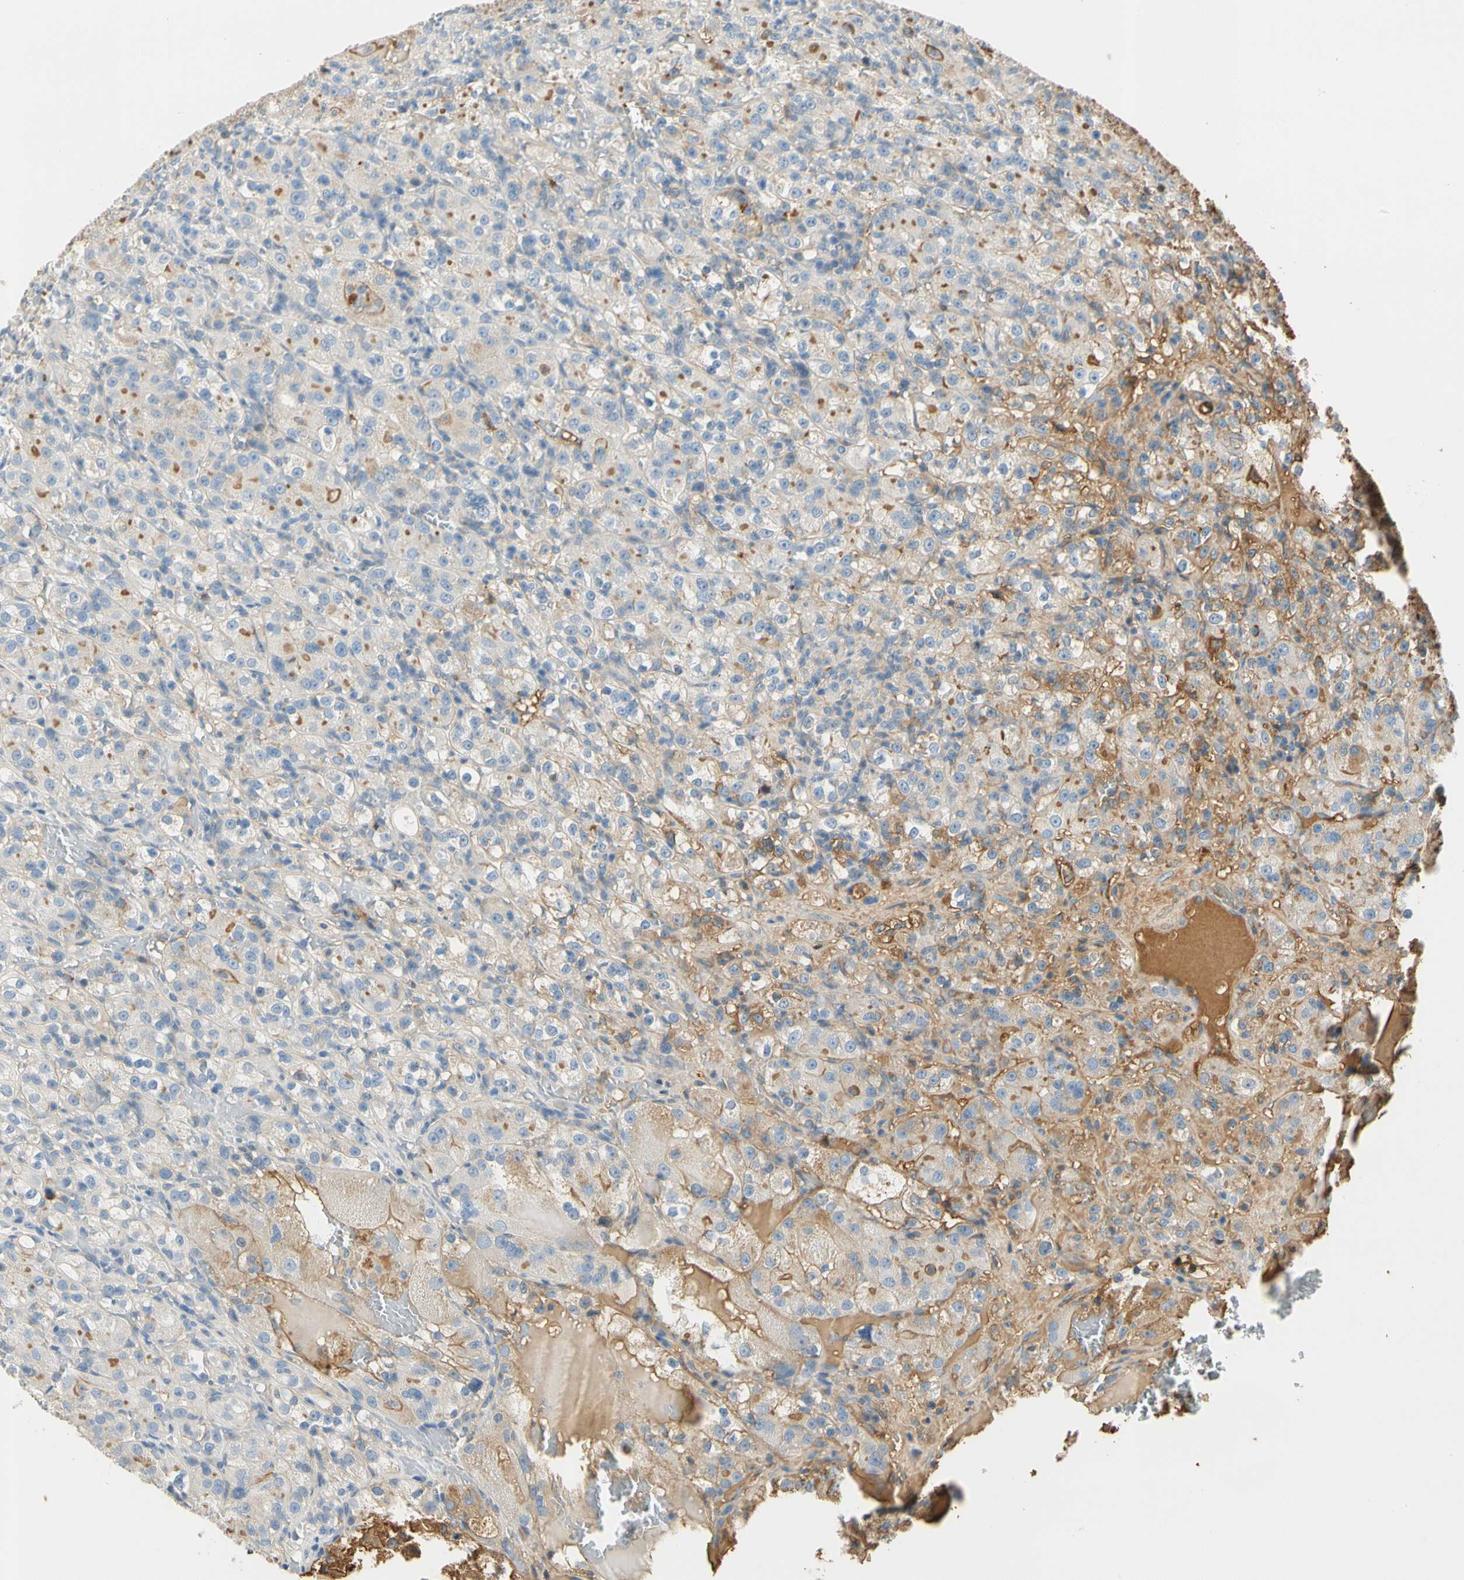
{"staining": {"intensity": "moderate", "quantity": ">75%", "location": "cytoplasmic/membranous"}, "tissue": "renal cancer", "cell_type": "Tumor cells", "image_type": "cancer", "snomed": [{"axis": "morphology", "description": "Normal tissue, NOS"}, {"axis": "morphology", "description": "Adenocarcinoma, NOS"}, {"axis": "topography", "description": "Kidney"}], "caption": "Human renal cancer stained with a brown dye shows moderate cytoplasmic/membranous positive staining in about >75% of tumor cells.", "gene": "LAMB3", "patient": {"sex": "male", "age": 61}}